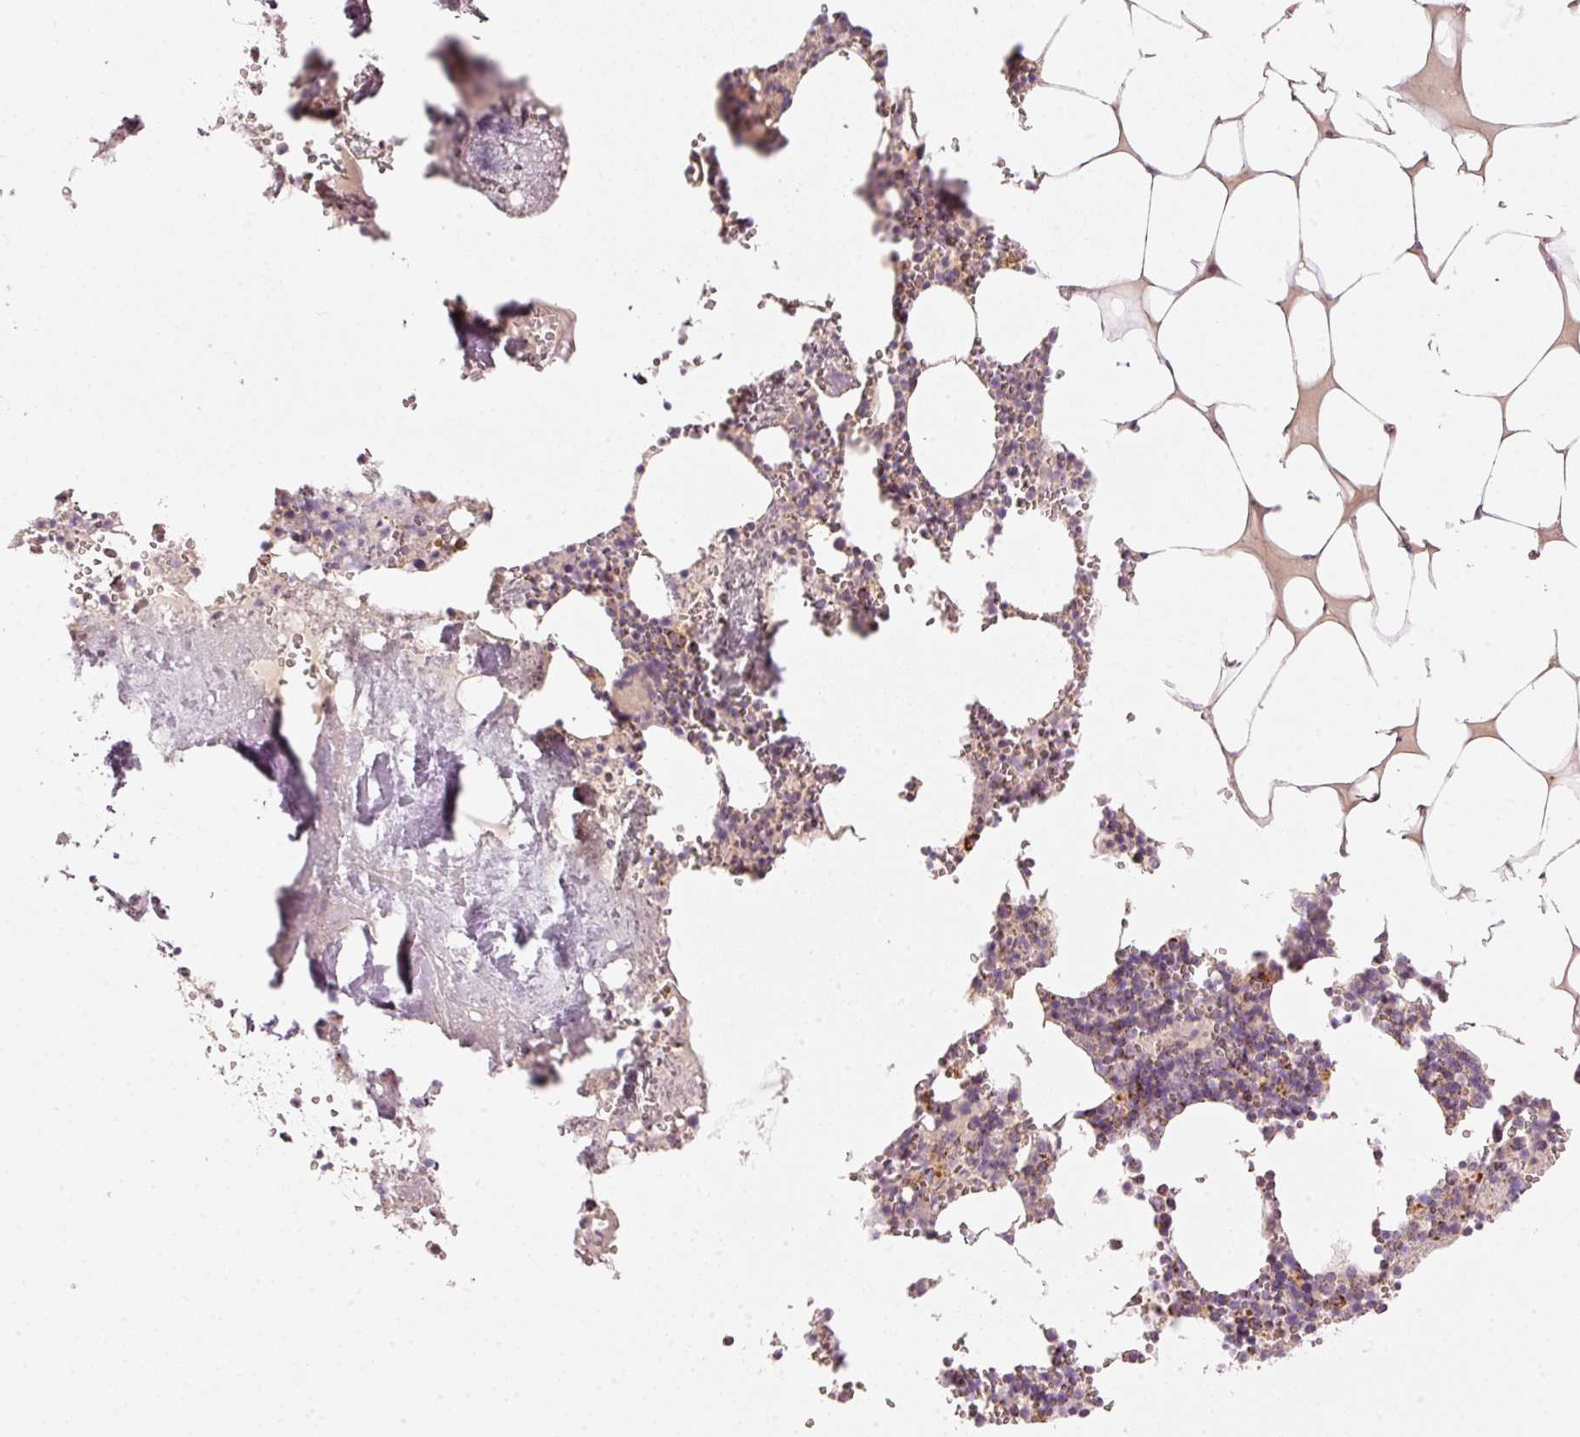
{"staining": {"intensity": "moderate", "quantity": "<25%", "location": "cytoplasmic/membranous"}, "tissue": "bone marrow", "cell_type": "Hematopoietic cells", "image_type": "normal", "snomed": [{"axis": "morphology", "description": "Normal tissue, NOS"}, {"axis": "topography", "description": "Bone marrow"}], "caption": "Immunohistochemistry image of normal human bone marrow stained for a protein (brown), which shows low levels of moderate cytoplasmic/membranous staining in about <25% of hematopoietic cells.", "gene": "C17orf98", "patient": {"sex": "male", "age": 54}}